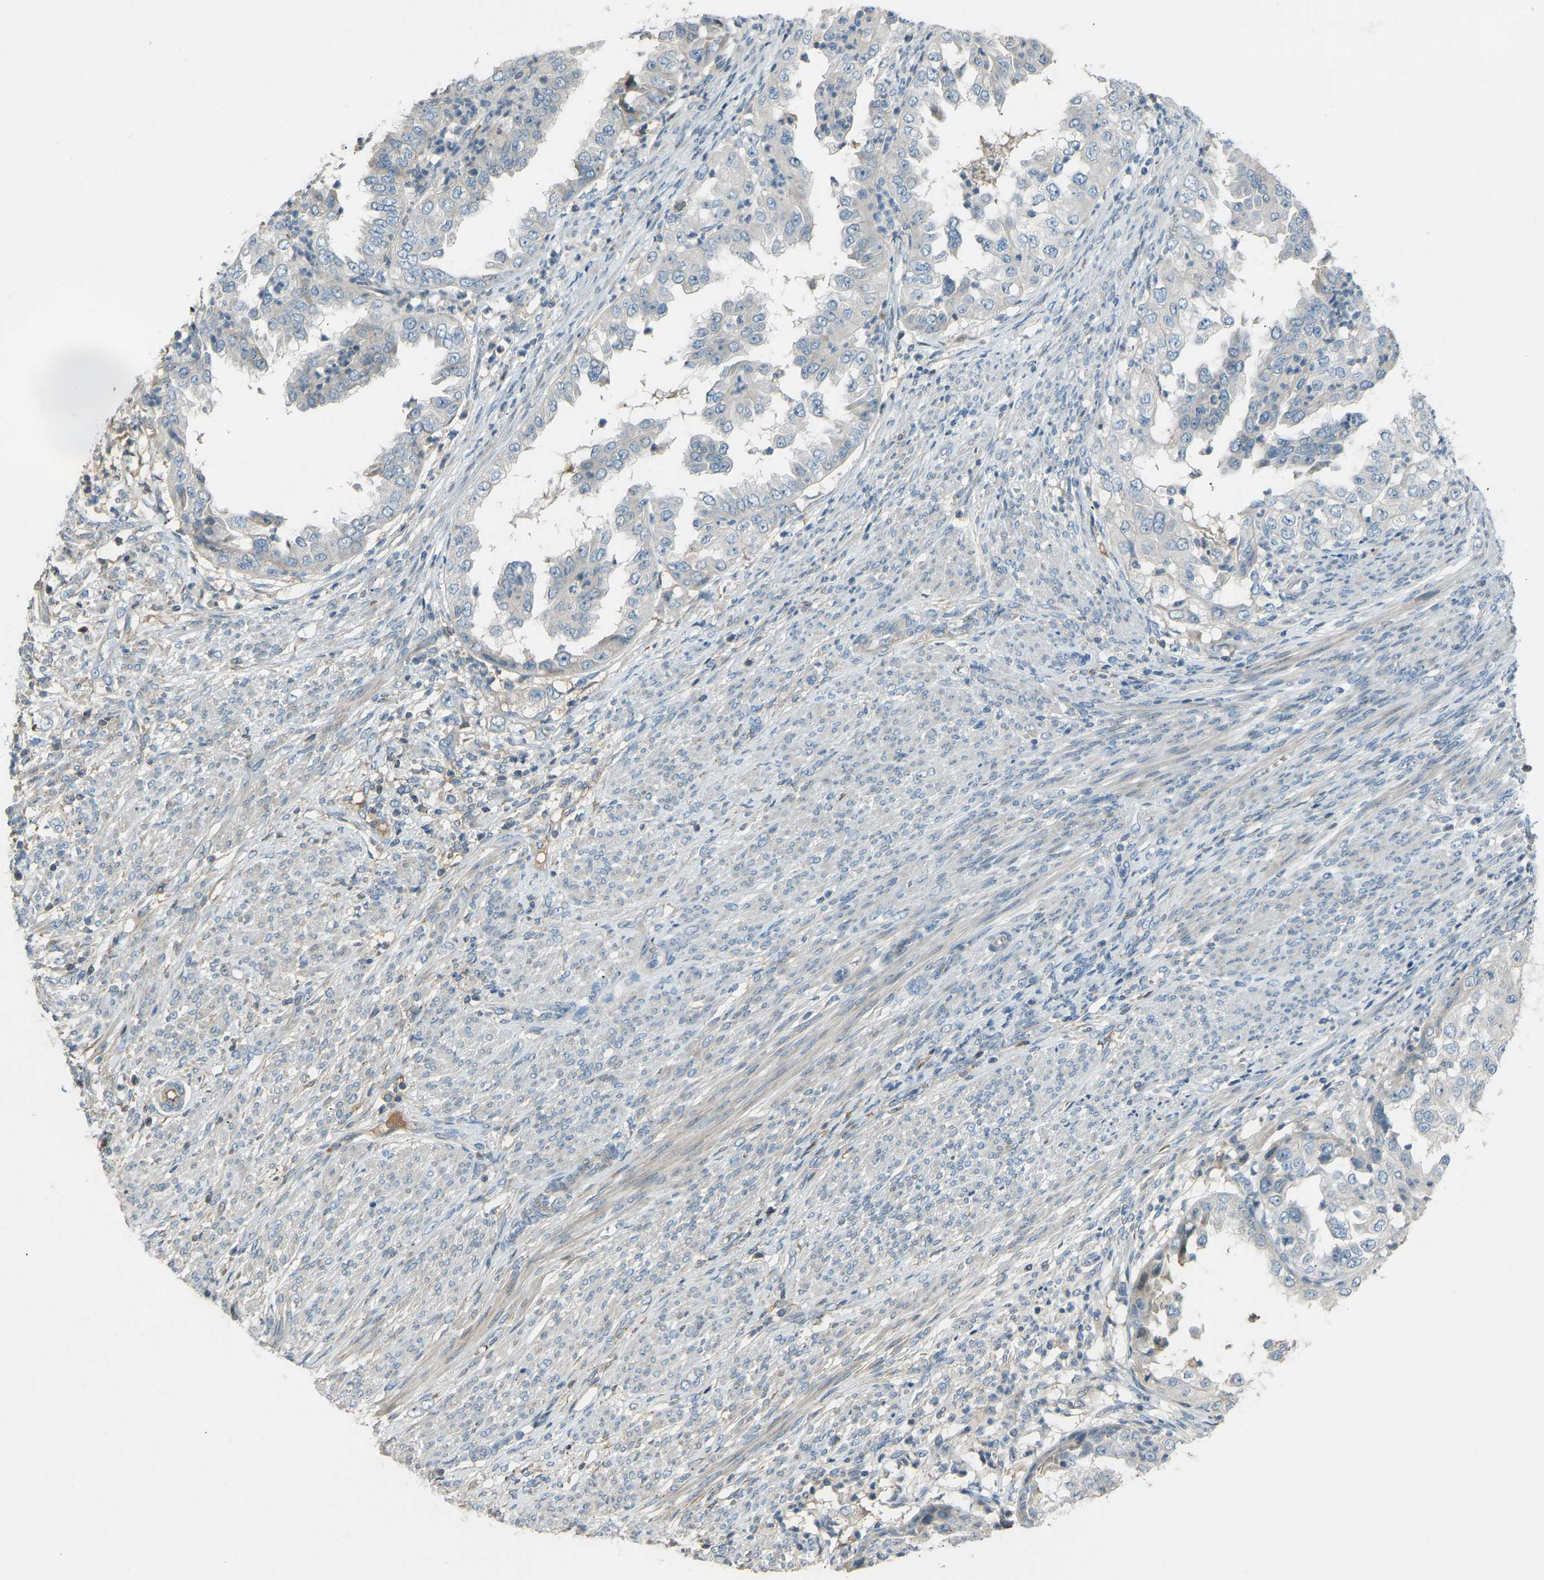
{"staining": {"intensity": "negative", "quantity": "none", "location": "none"}, "tissue": "endometrial cancer", "cell_type": "Tumor cells", "image_type": "cancer", "snomed": [{"axis": "morphology", "description": "Adenocarcinoma, NOS"}, {"axis": "topography", "description": "Endometrium"}], "caption": "Tumor cells show no significant protein positivity in adenocarcinoma (endometrial).", "gene": "FBLN2", "patient": {"sex": "female", "age": 85}}